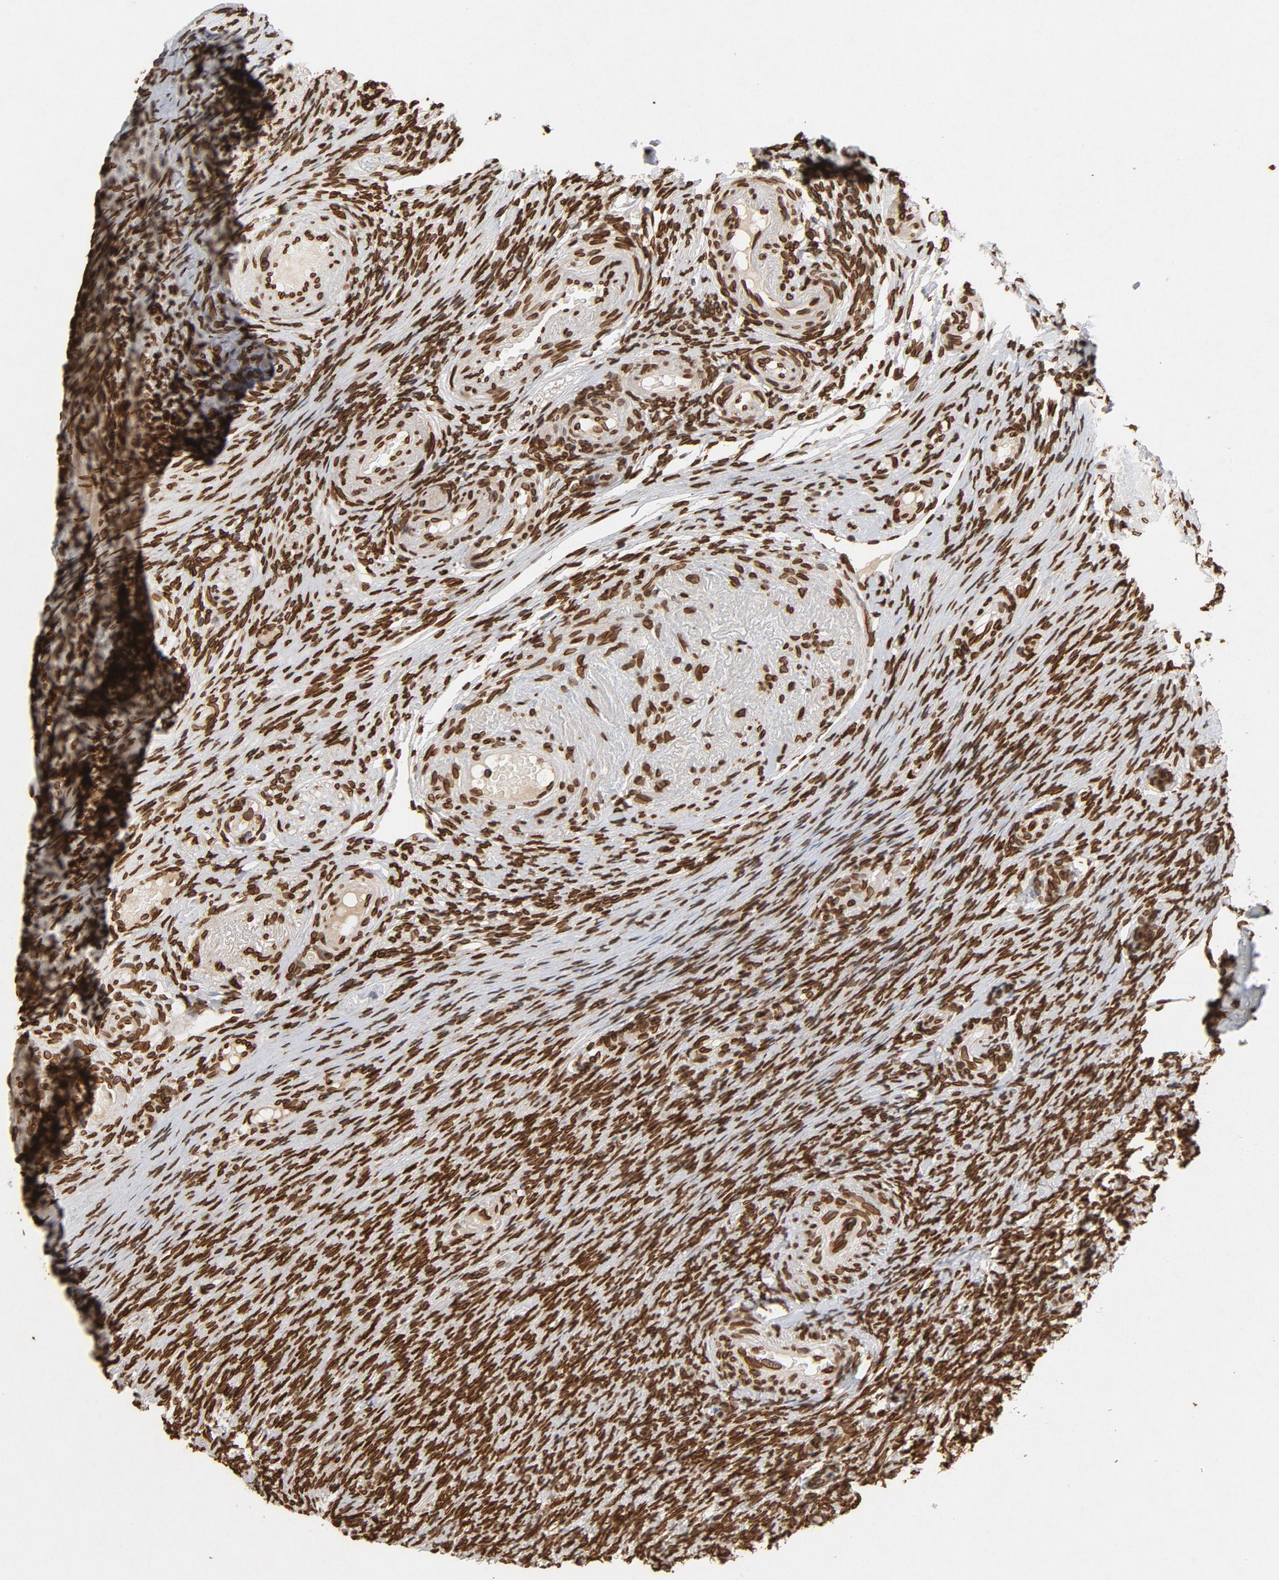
{"staining": {"intensity": "strong", "quantity": ">75%", "location": "cytoplasmic/membranous,nuclear"}, "tissue": "ovary", "cell_type": "Ovarian stroma cells", "image_type": "normal", "snomed": [{"axis": "morphology", "description": "Normal tissue, NOS"}, {"axis": "topography", "description": "Ovary"}], "caption": "Protein analysis of unremarkable ovary reveals strong cytoplasmic/membranous,nuclear expression in about >75% of ovarian stroma cells.", "gene": "LMNA", "patient": {"sex": "female", "age": 60}}